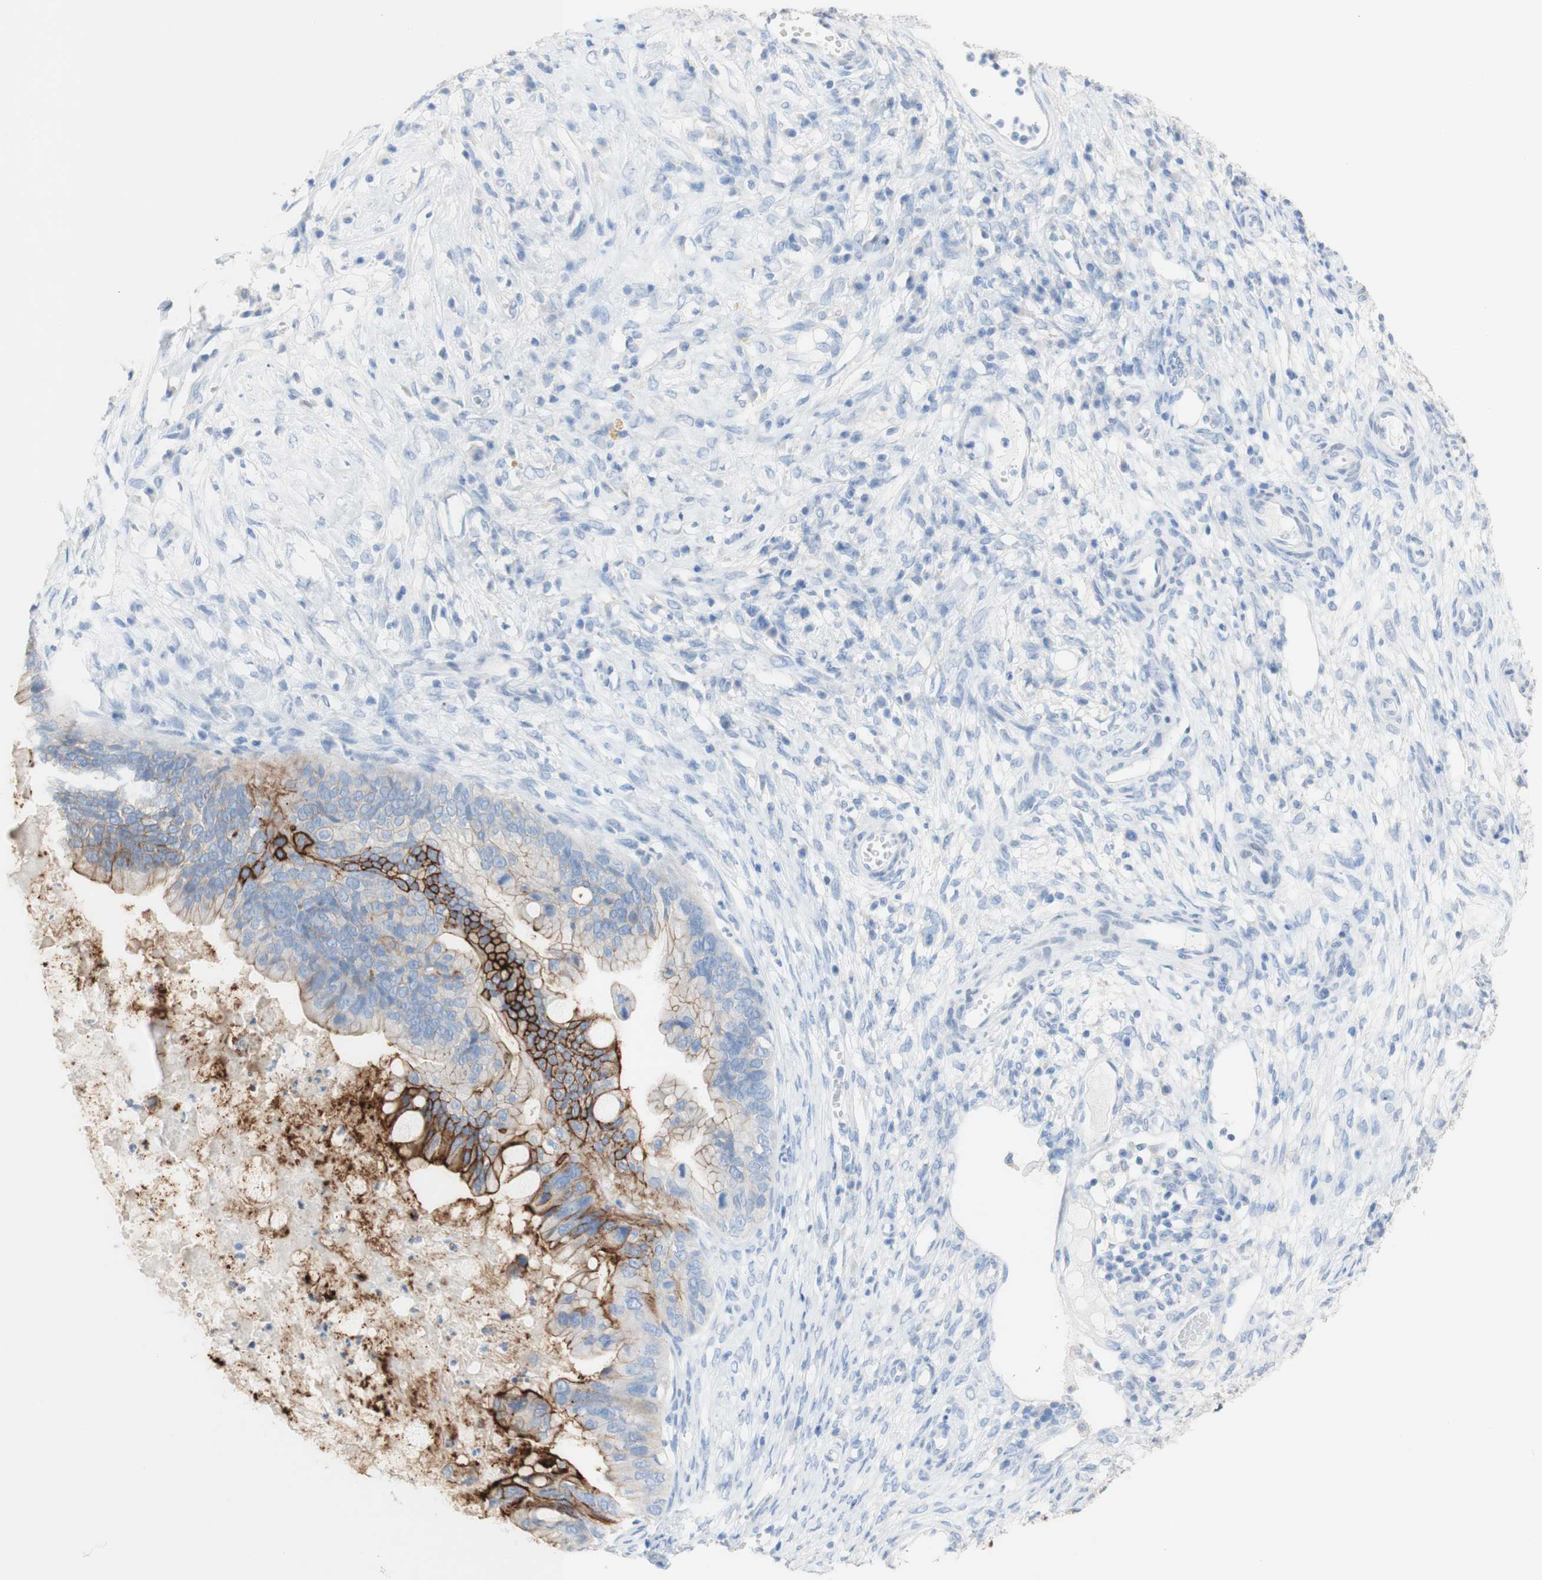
{"staining": {"intensity": "moderate", "quantity": ">75%", "location": "cytoplasmic/membranous"}, "tissue": "ovarian cancer", "cell_type": "Tumor cells", "image_type": "cancer", "snomed": [{"axis": "morphology", "description": "Cystadenocarcinoma, mucinous, NOS"}, {"axis": "topography", "description": "Ovary"}], "caption": "An immunohistochemistry photomicrograph of tumor tissue is shown. Protein staining in brown shows moderate cytoplasmic/membranous positivity in mucinous cystadenocarcinoma (ovarian) within tumor cells. (DAB (3,3'-diaminobenzidine) IHC, brown staining for protein, blue staining for nuclei).", "gene": "DSC2", "patient": {"sex": "female", "age": 80}}